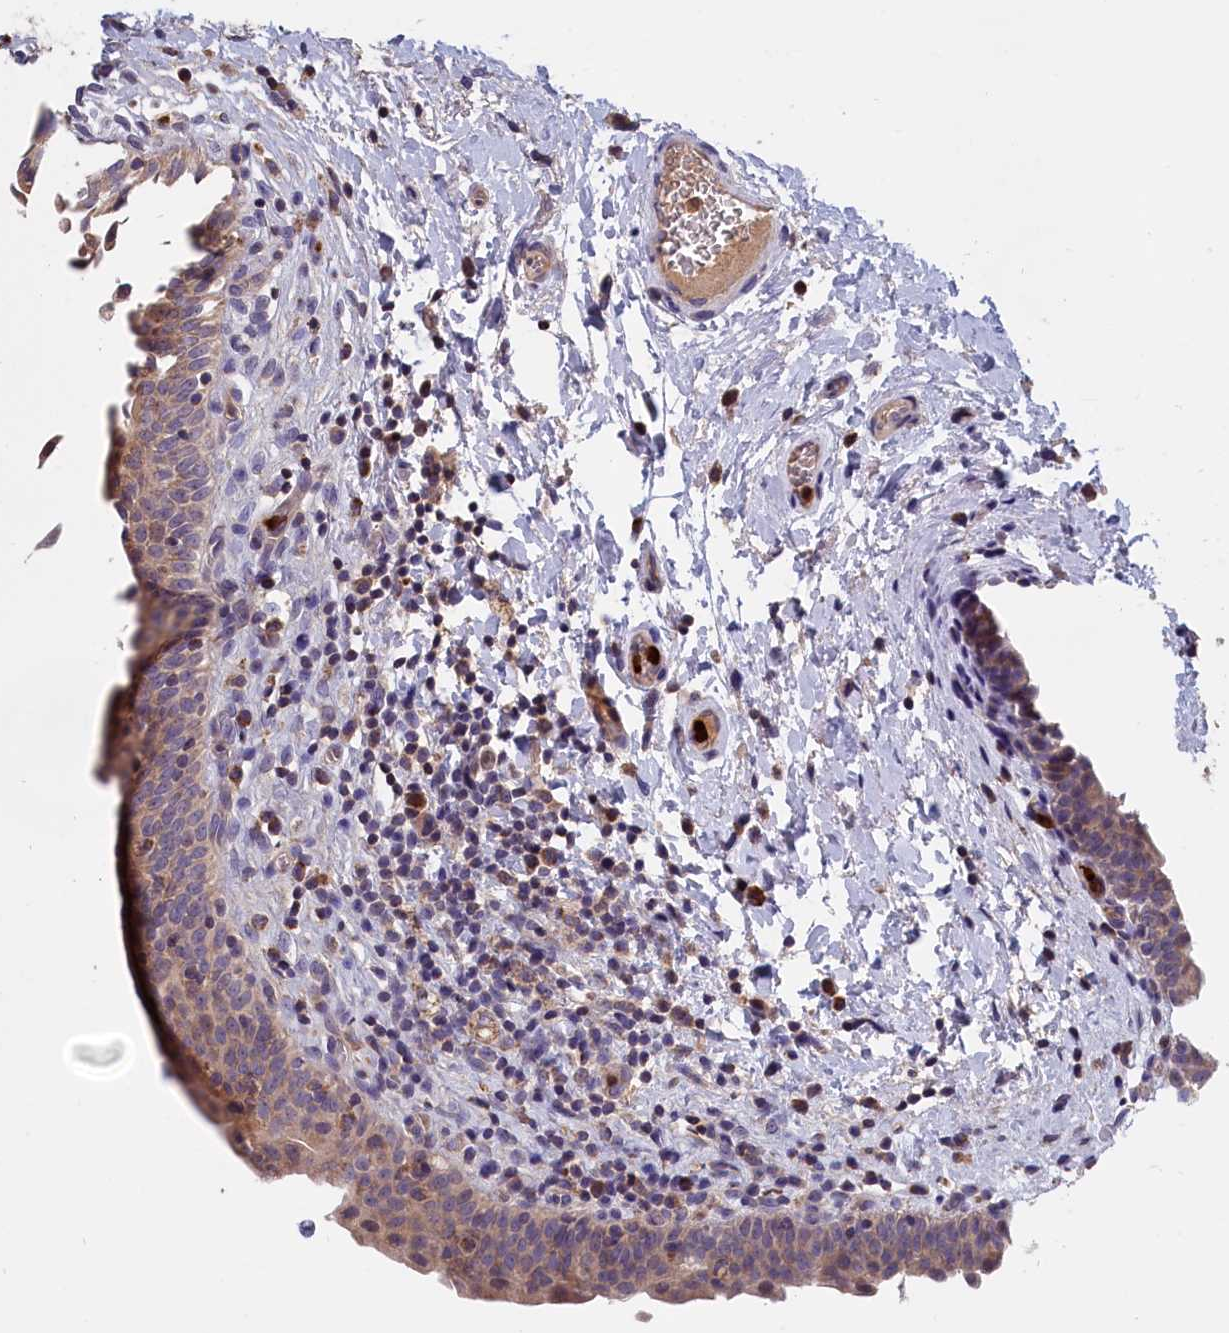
{"staining": {"intensity": "weak", "quantity": ">75%", "location": "cytoplasmic/membranous"}, "tissue": "urinary bladder", "cell_type": "Urothelial cells", "image_type": "normal", "snomed": [{"axis": "morphology", "description": "Normal tissue, NOS"}, {"axis": "topography", "description": "Urinary bladder"}], "caption": "High-power microscopy captured an IHC histopathology image of benign urinary bladder, revealing weak cytoplasmic/membranous expression in approximately >75% of urothelial cells.", "gene": "EPB41L4B", "patient": {"sex": "male", "age": 83}}